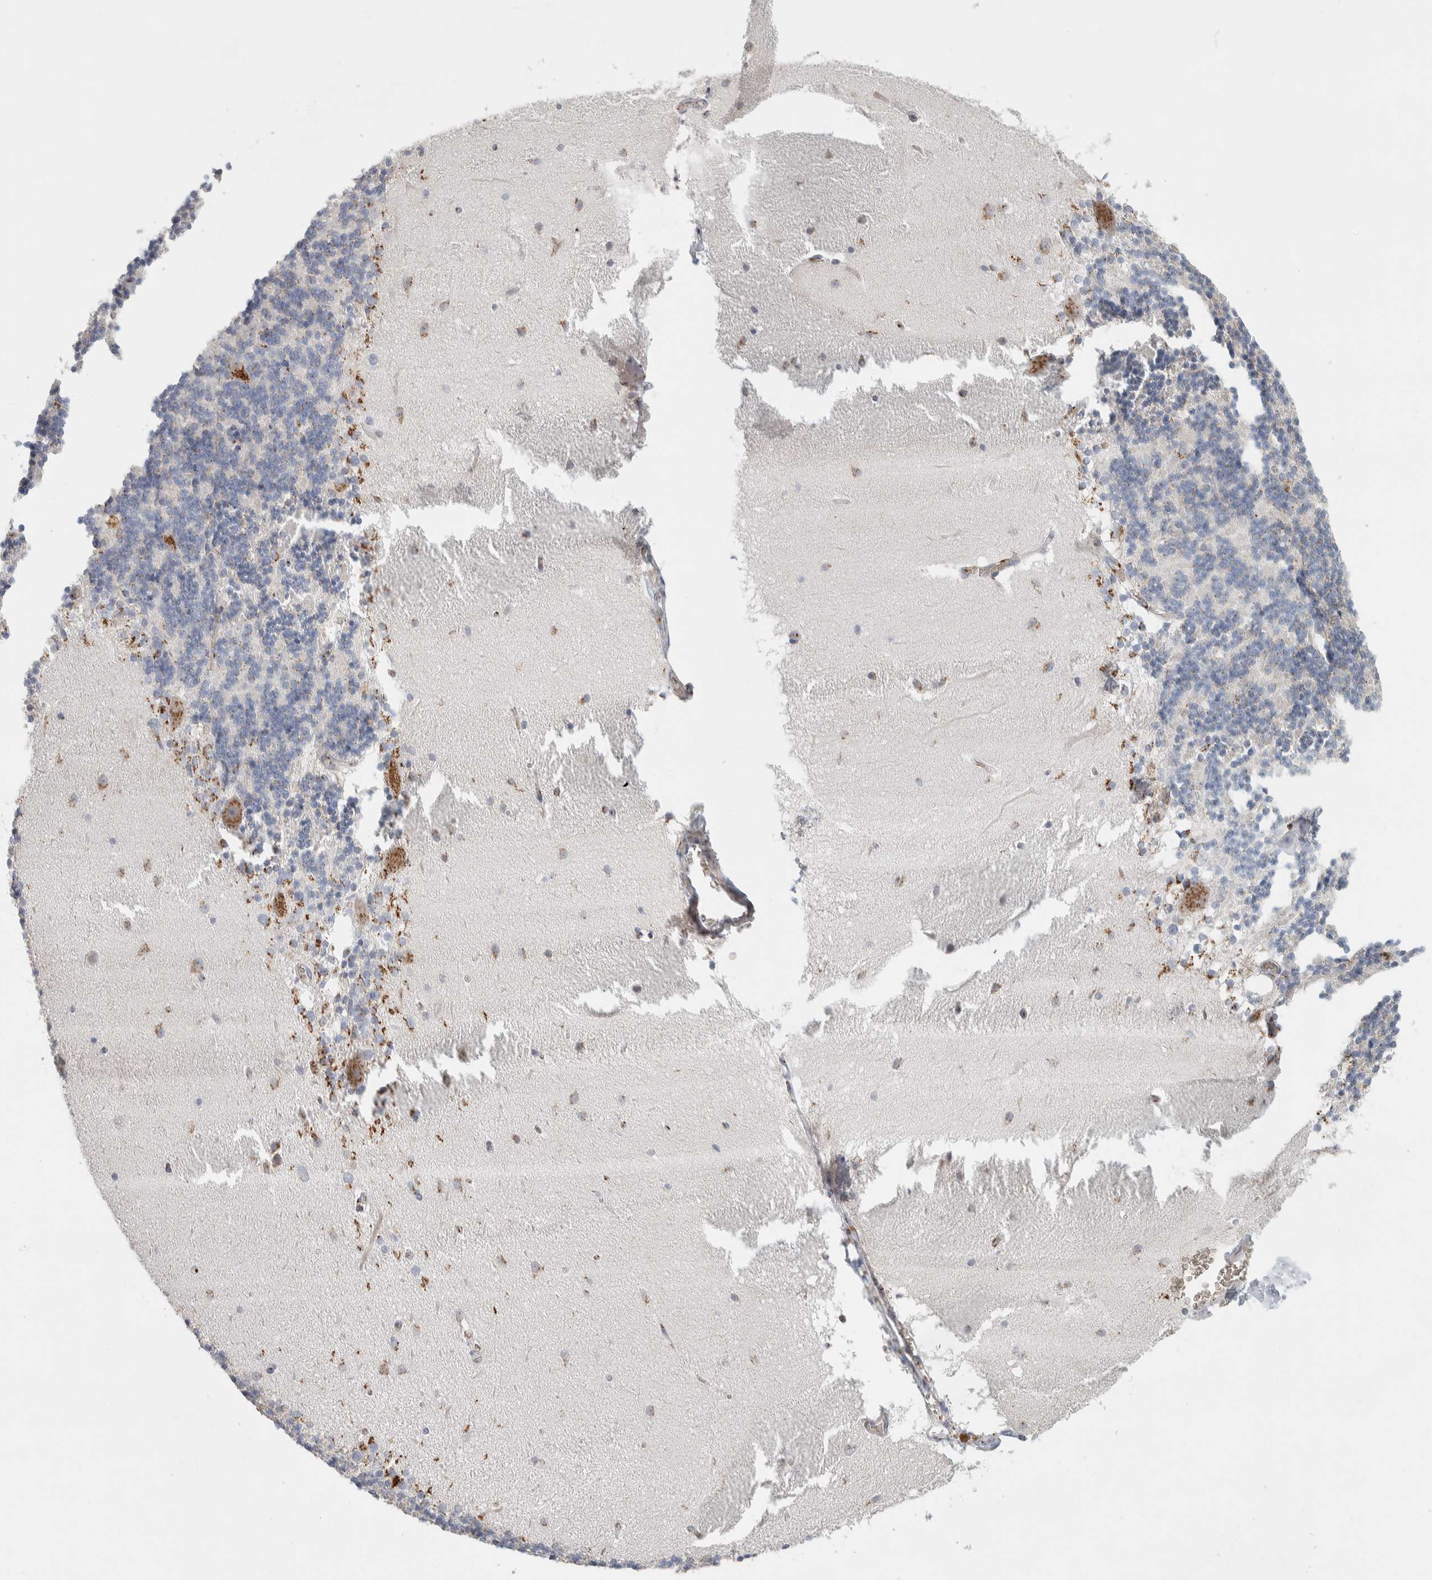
{"staining": {"intensity": "negative", "quantity": "none", "location": "none"}, "tissue": "cerebellum", "cell_type": "Cells in granular layer", "image_type": "normal", "snomed": [{"axis": "morphology", "description": "Normal tissue, NOS"}, {"axis": "topography", "description": "Cerebellum"}], "caption": "The image shows no significant staining in cells in granular layer of cerebellum. (Brightfield microscopy of DAB (3,3'-diaminobenzidine) IHC at high magnification).", "gene": "SLC38A10", "patient": {"sex": "female", "age": 19}}